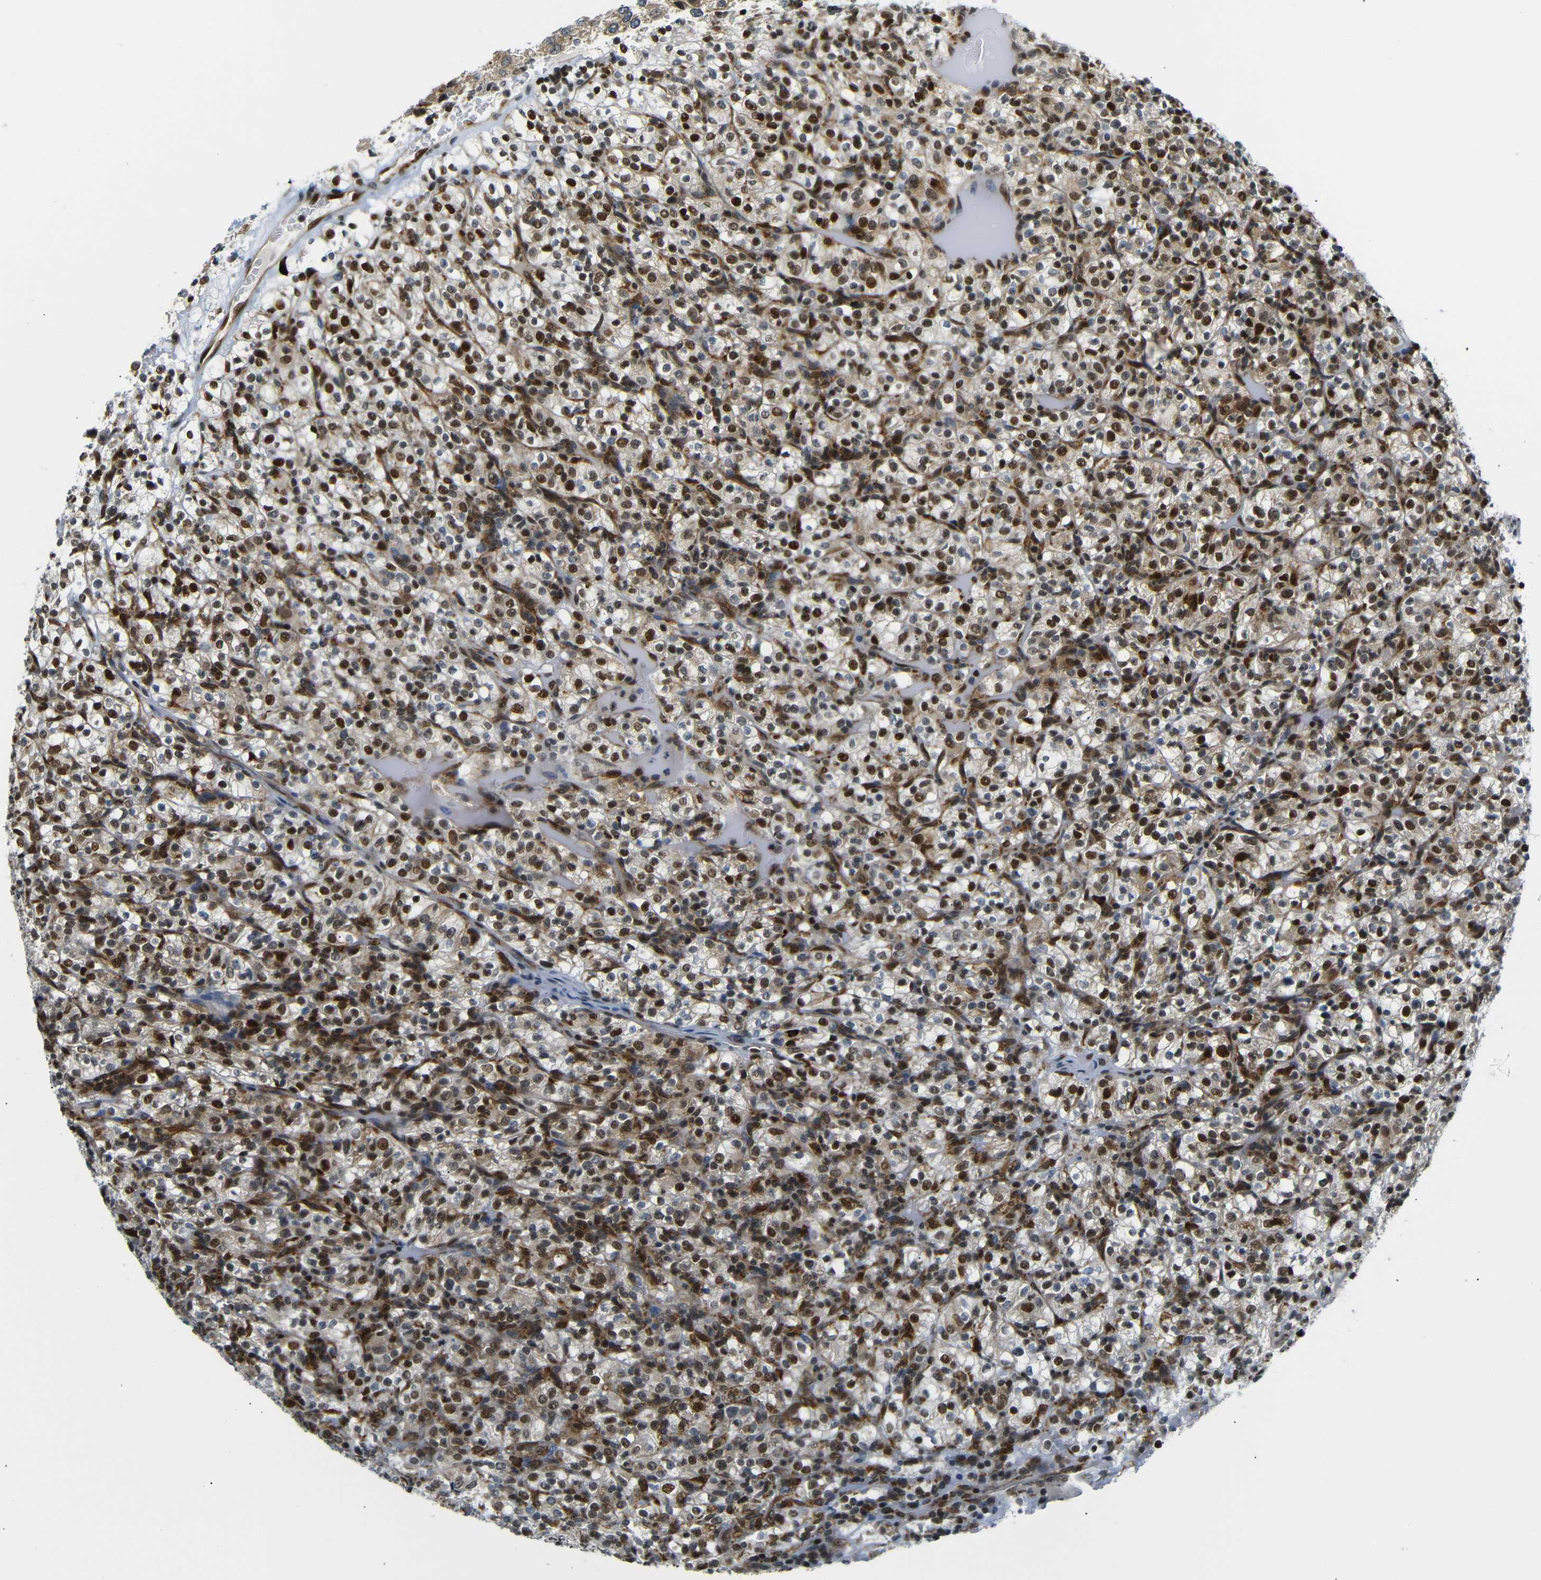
{"staining": {"intensity": "strong", "quantity": ">75%", "location": "cytoplasmic/membranous,nuclear"}, "tissue": "renal cancer", "cell_type": "Tumor cells", "image_type": "cancer", "snomed": [{"axis": "morphology", "description": "Normal tissue, NOS"}, {"axis": "morphology", "description": "Adenocarcinoma, NOS"}, {"axis": "topography", "description": "Kidney"}], "caption": "This is a photomicrograph of IHC staining of renal cancer, which shows strong staining in the cytoplasmic/membranous and nuclear of tumor cells.", "gene": "SPCS2", "patient": {"sex": "female", "age": 72}}